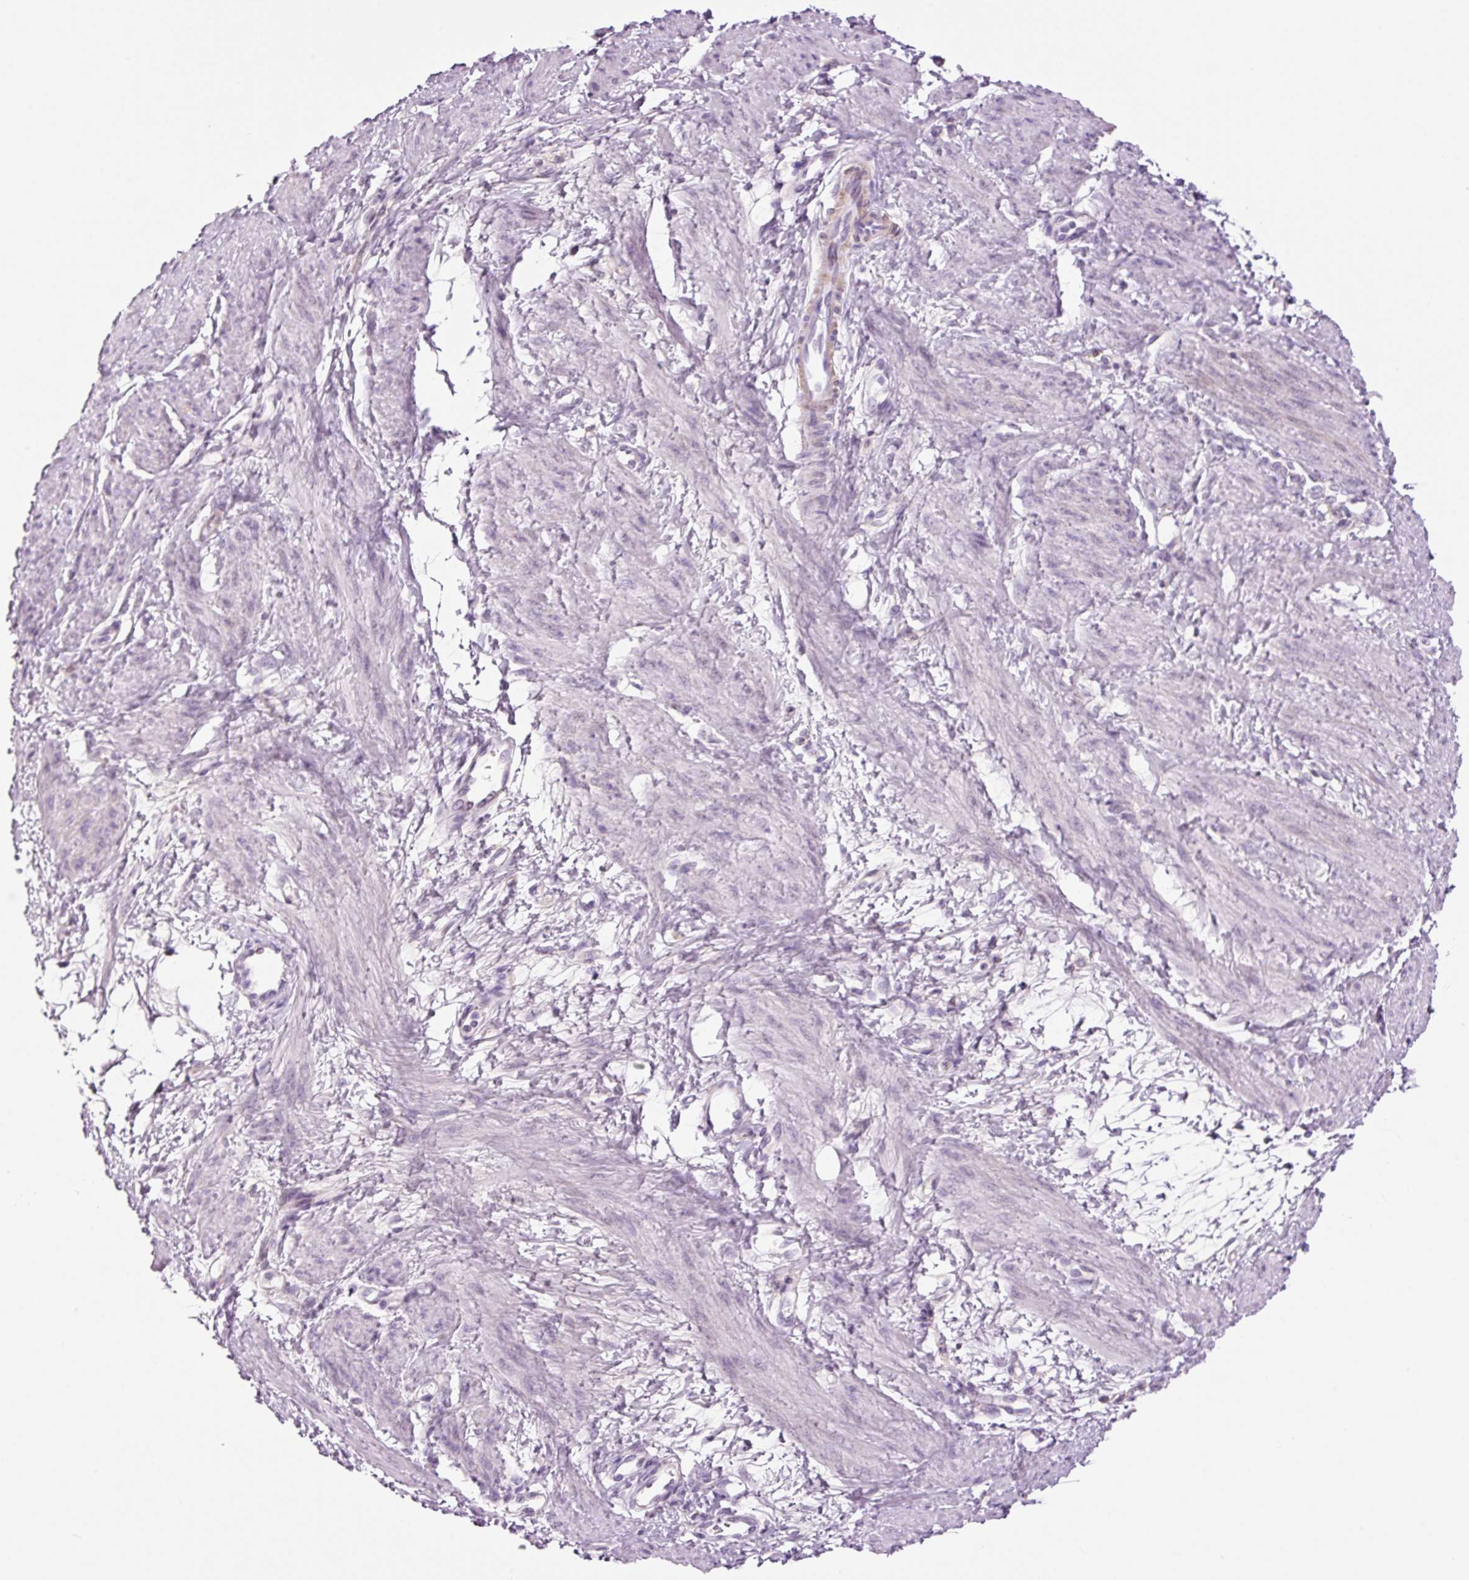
{"staining": {"intensity": "negative", "quantity": "none", "location": "none"}, "tissue": "smooth muscle", "cell_type": "Smooth muscle cells", "image_type": "normal", "snomed": [{"axis": "morphology", "description": "Normal tissue, NOS"}, {"axis": "topography", "description": "Smooth muscle"}, {"axis": "topography", "description": "Uterus"}], "caption": "Immunohistochemistry (IHC) image of benign smooth muscle: human smooth muscle stained with DAB (3,3'-diaminobenzidine) reveals no significant protein staining in smooth muscle cells.", "gene": "KLF1", "patient": {"sex": "female", "age": 39}}